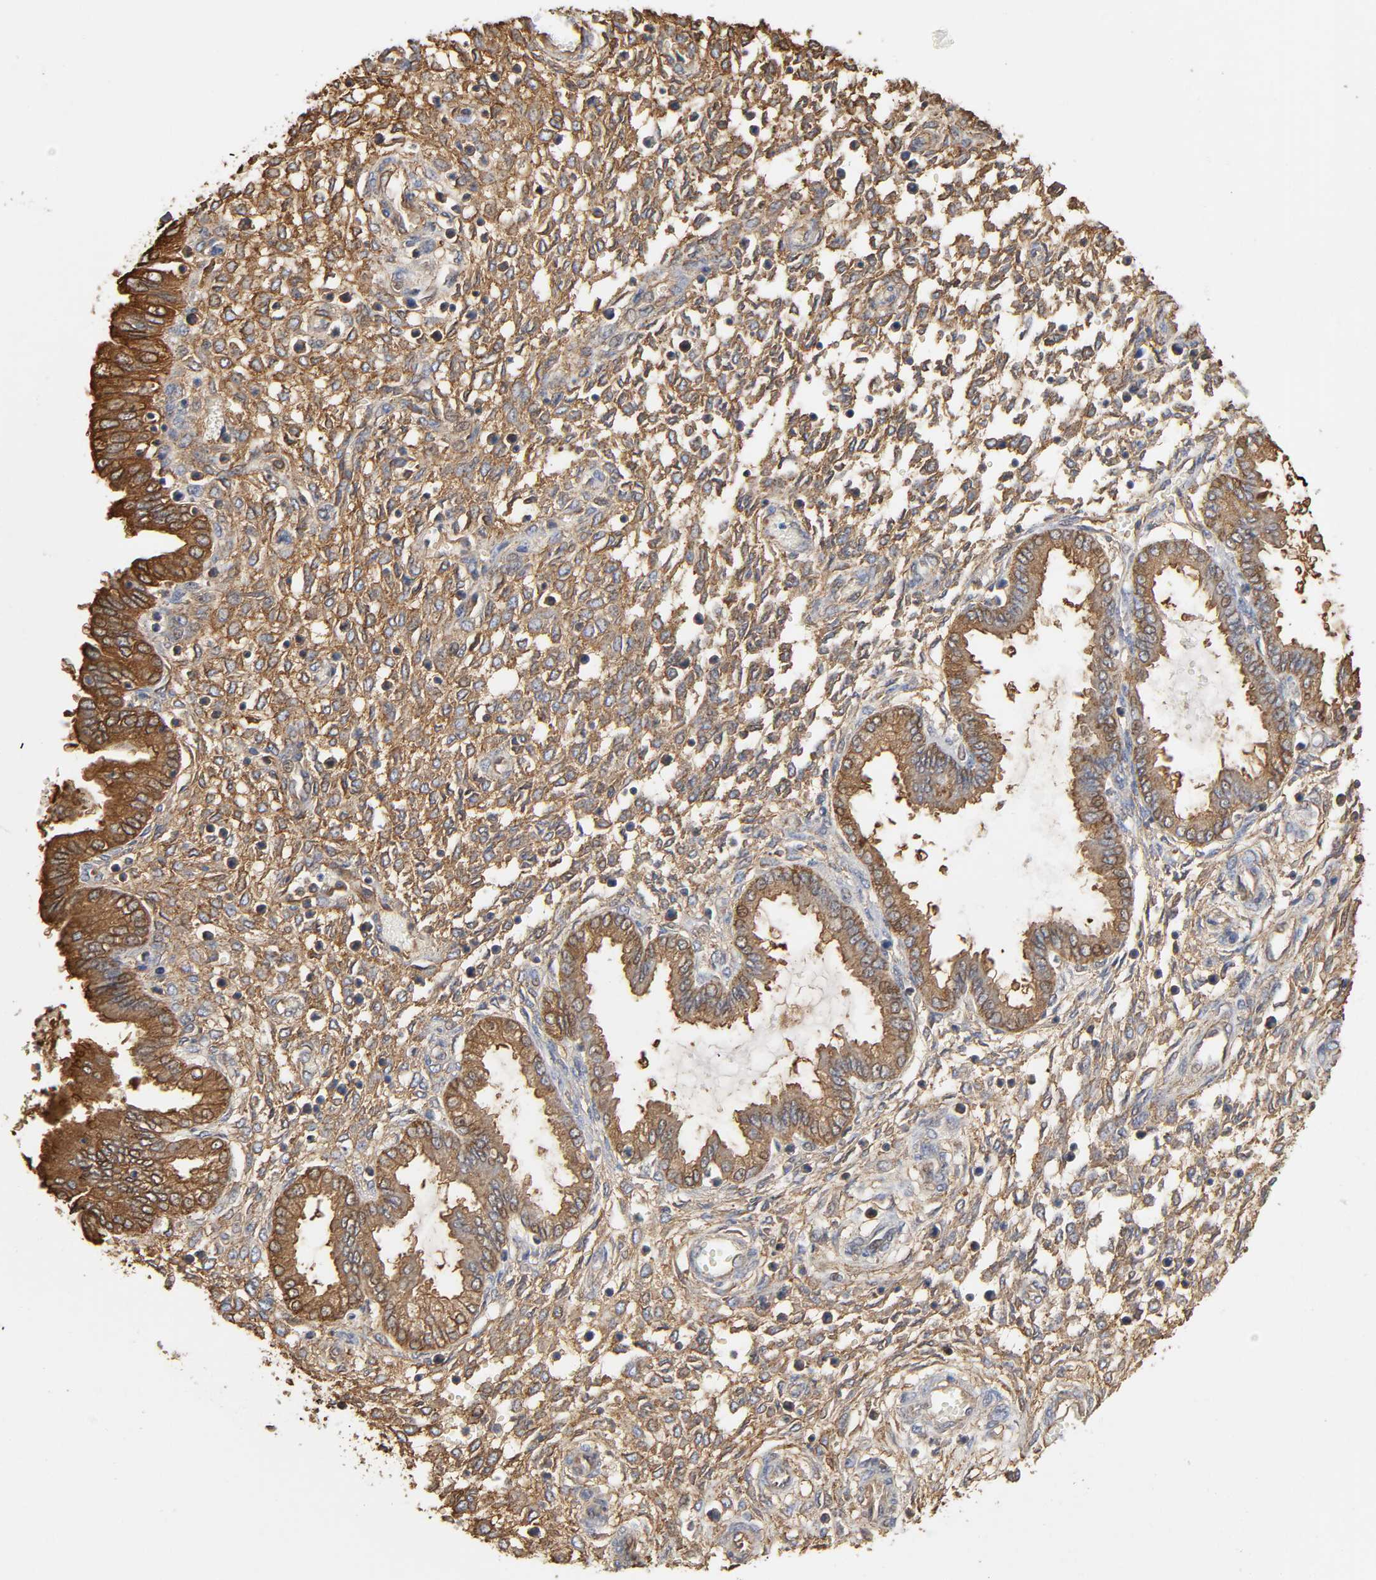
{"staining": {"intensity": "moderate", "quantity": "25%-75%", "location": "cytoplasmic/membranous"}, "tissue": "endometrium", "cell_type": "Cells in endometrial stroma", "image_type": "normal", "snomed": [{"axis": "morphology", "description": "Normal tissue, NOS"}, {"axis": "topography", "description": "Endometrium"}], "caption": "Protein staining by immunohistochemistry exhibits moderate cytoplasmic/membranous positivity in approximately 25%-75% of cells in endometrial stroma in unremarkable endometrium.", "gene": "ANXA2", "patient": {"sex": "female", "age": 33}}